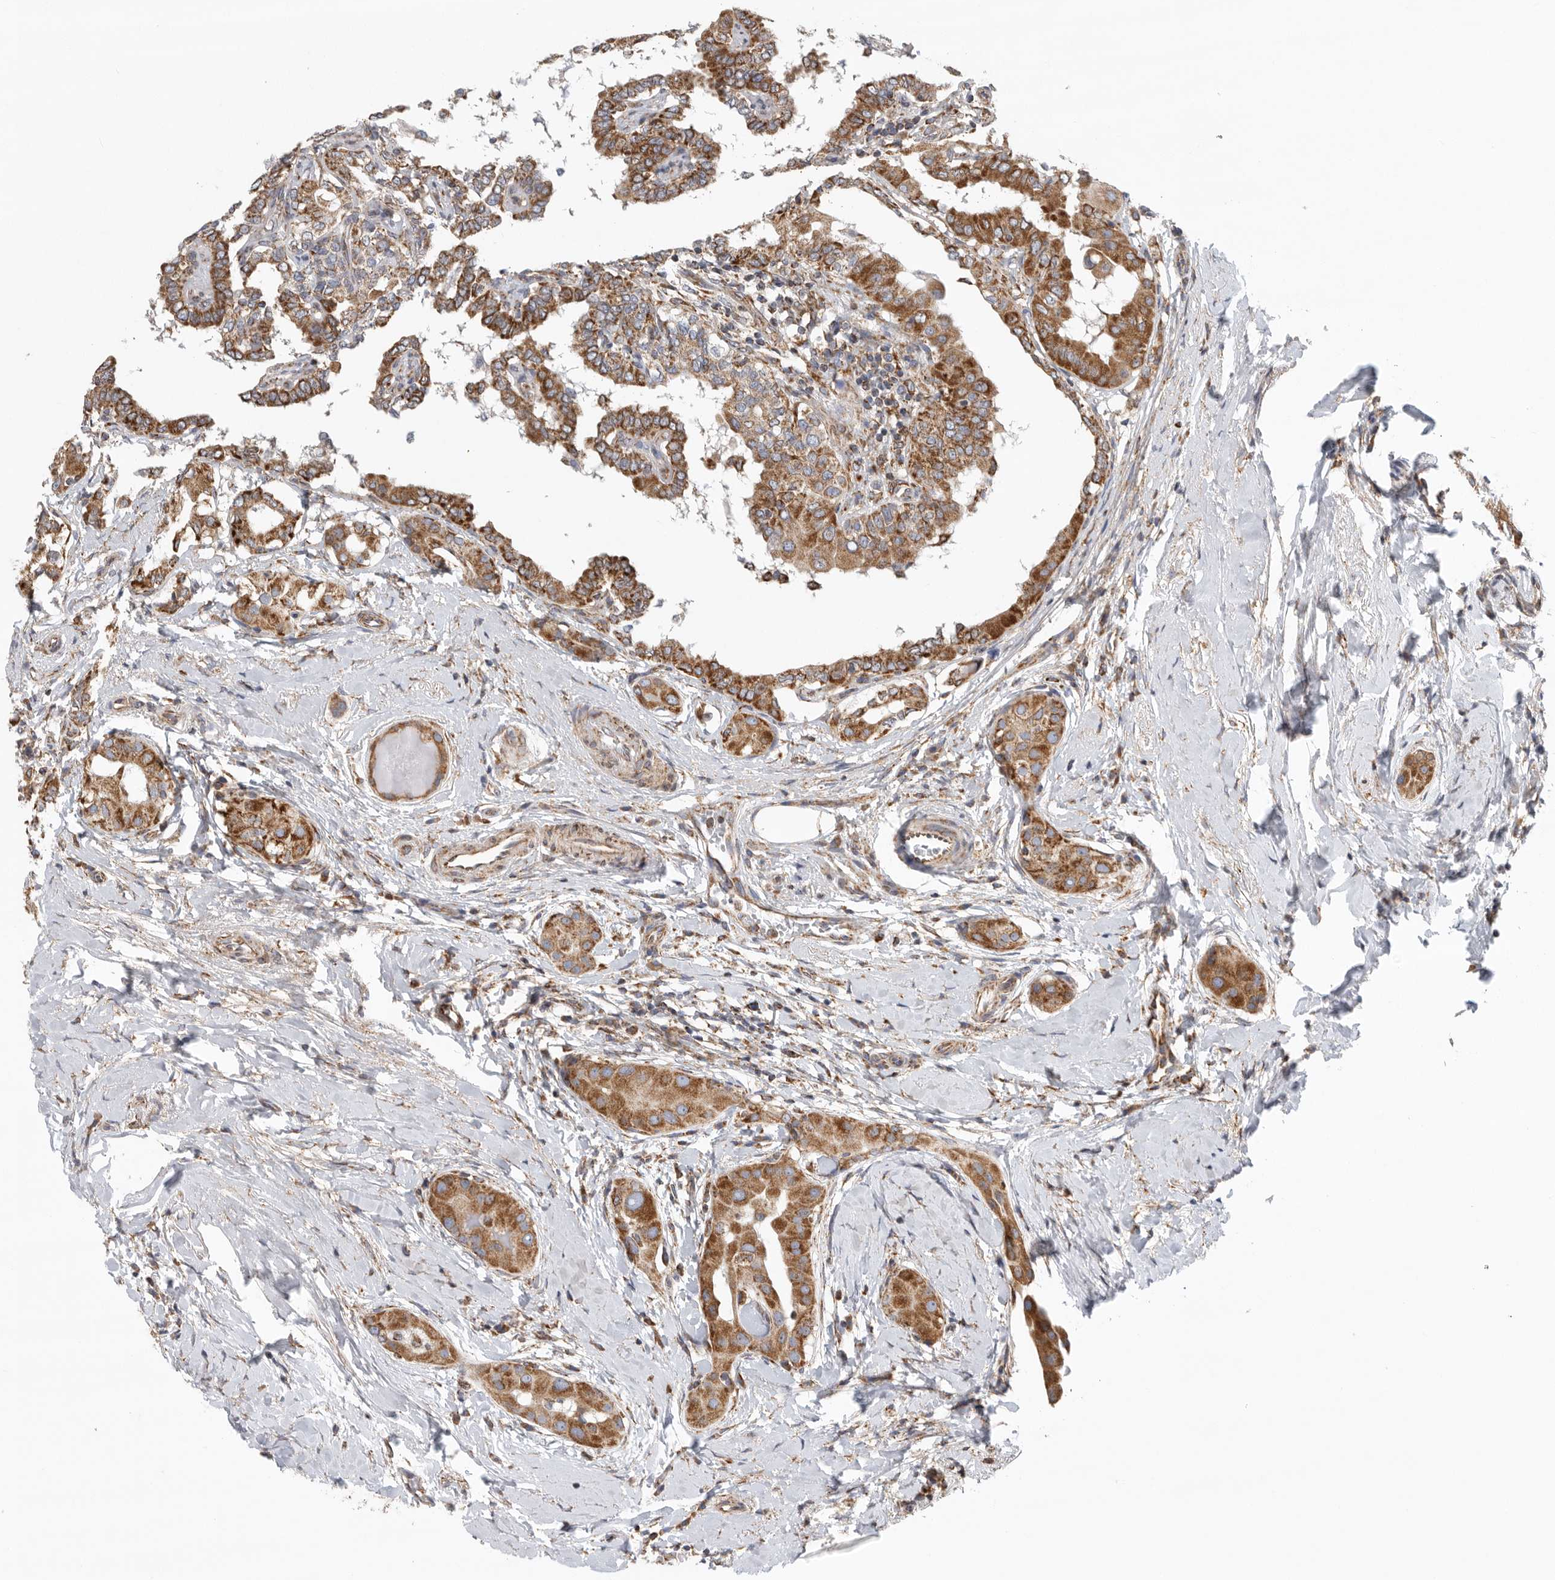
{"staining": {"intensity": "moderate", "quantity": ">75%", "location": "cytoplasmic/membranous"}, "tissue": "thyroid cancer", "cell_type": "Tumor cells", "image_type": "cancer", "snomed": [{"axis": "morphology", "description": "Papillary adenocarcinoma, NOS"}, {"axis": "topography", "description": "Thyroid gland"}], "caption": "The photomicrograph demonstrates staining of thyroid papillary adenocarcinoma, revealing moderate cytoplasmic/membranous protein staining (brown color) within tumor cells.", "gene": "FKBP8", "patient": {"sex": "male", "age": 33}}